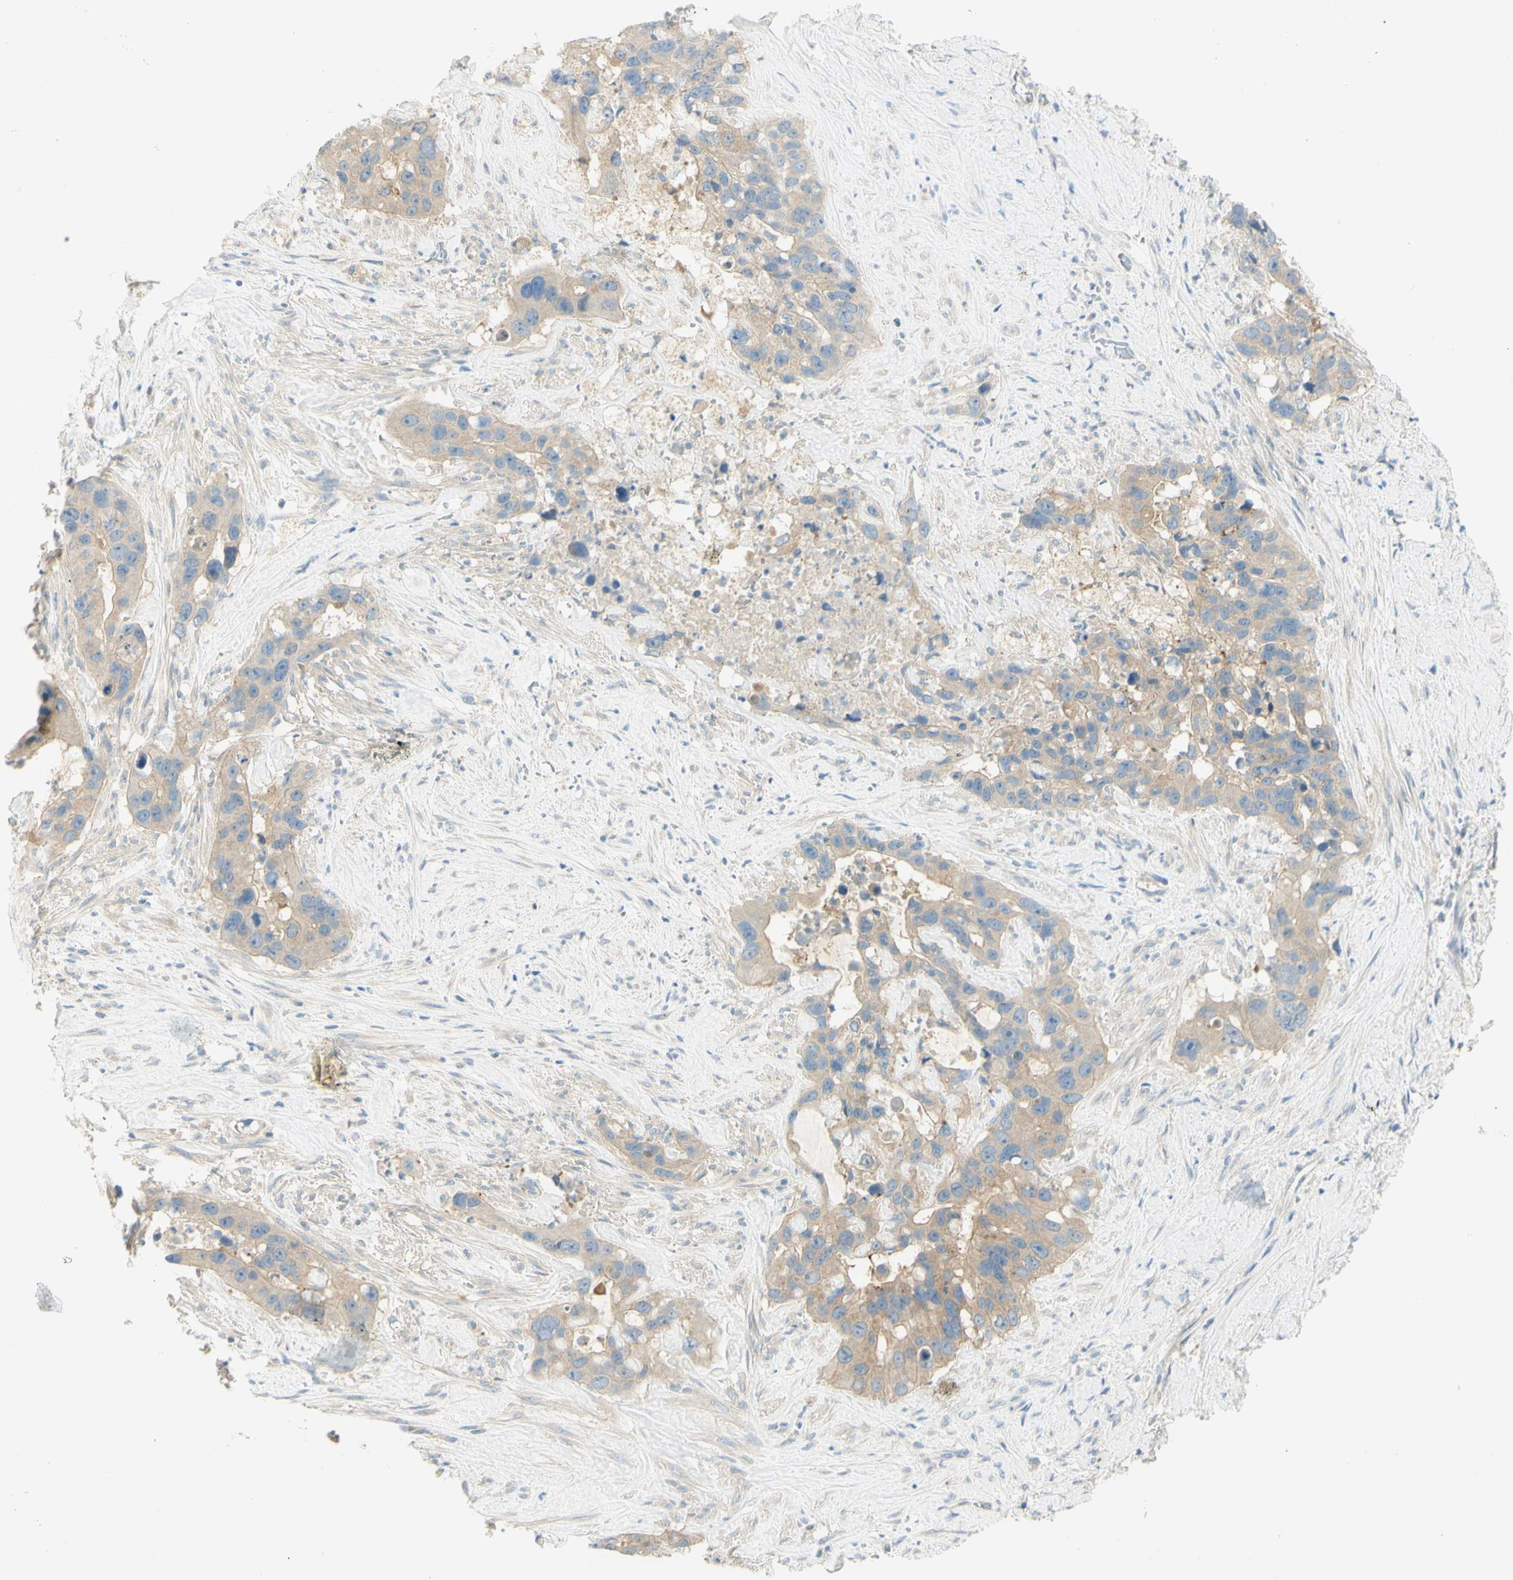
{"staining": {"intensity": "weak", "quantity": ">75%", "location": "cytoplasmic/membranous"}, "tissue": "liver cancer", "cell_type": "Tumor cells", "image_type": "cancer", "snomed": [{"axis": "morphology", "description": "Cholangiocarcinoma"}, {"axis": "topography", "description": "Liver"}], "caption": "Immunohistochemistry (IHC) (DAB (3,3'-diaminobenzidine)) staining of liver cancer (cholangiocarcinoma) demonstrates weak cytoplasmic/membranous protein expression in approximately >75% of tumor cells.", "gene": "GCNT3", "patient": {"sex": "female", "age": 65}}